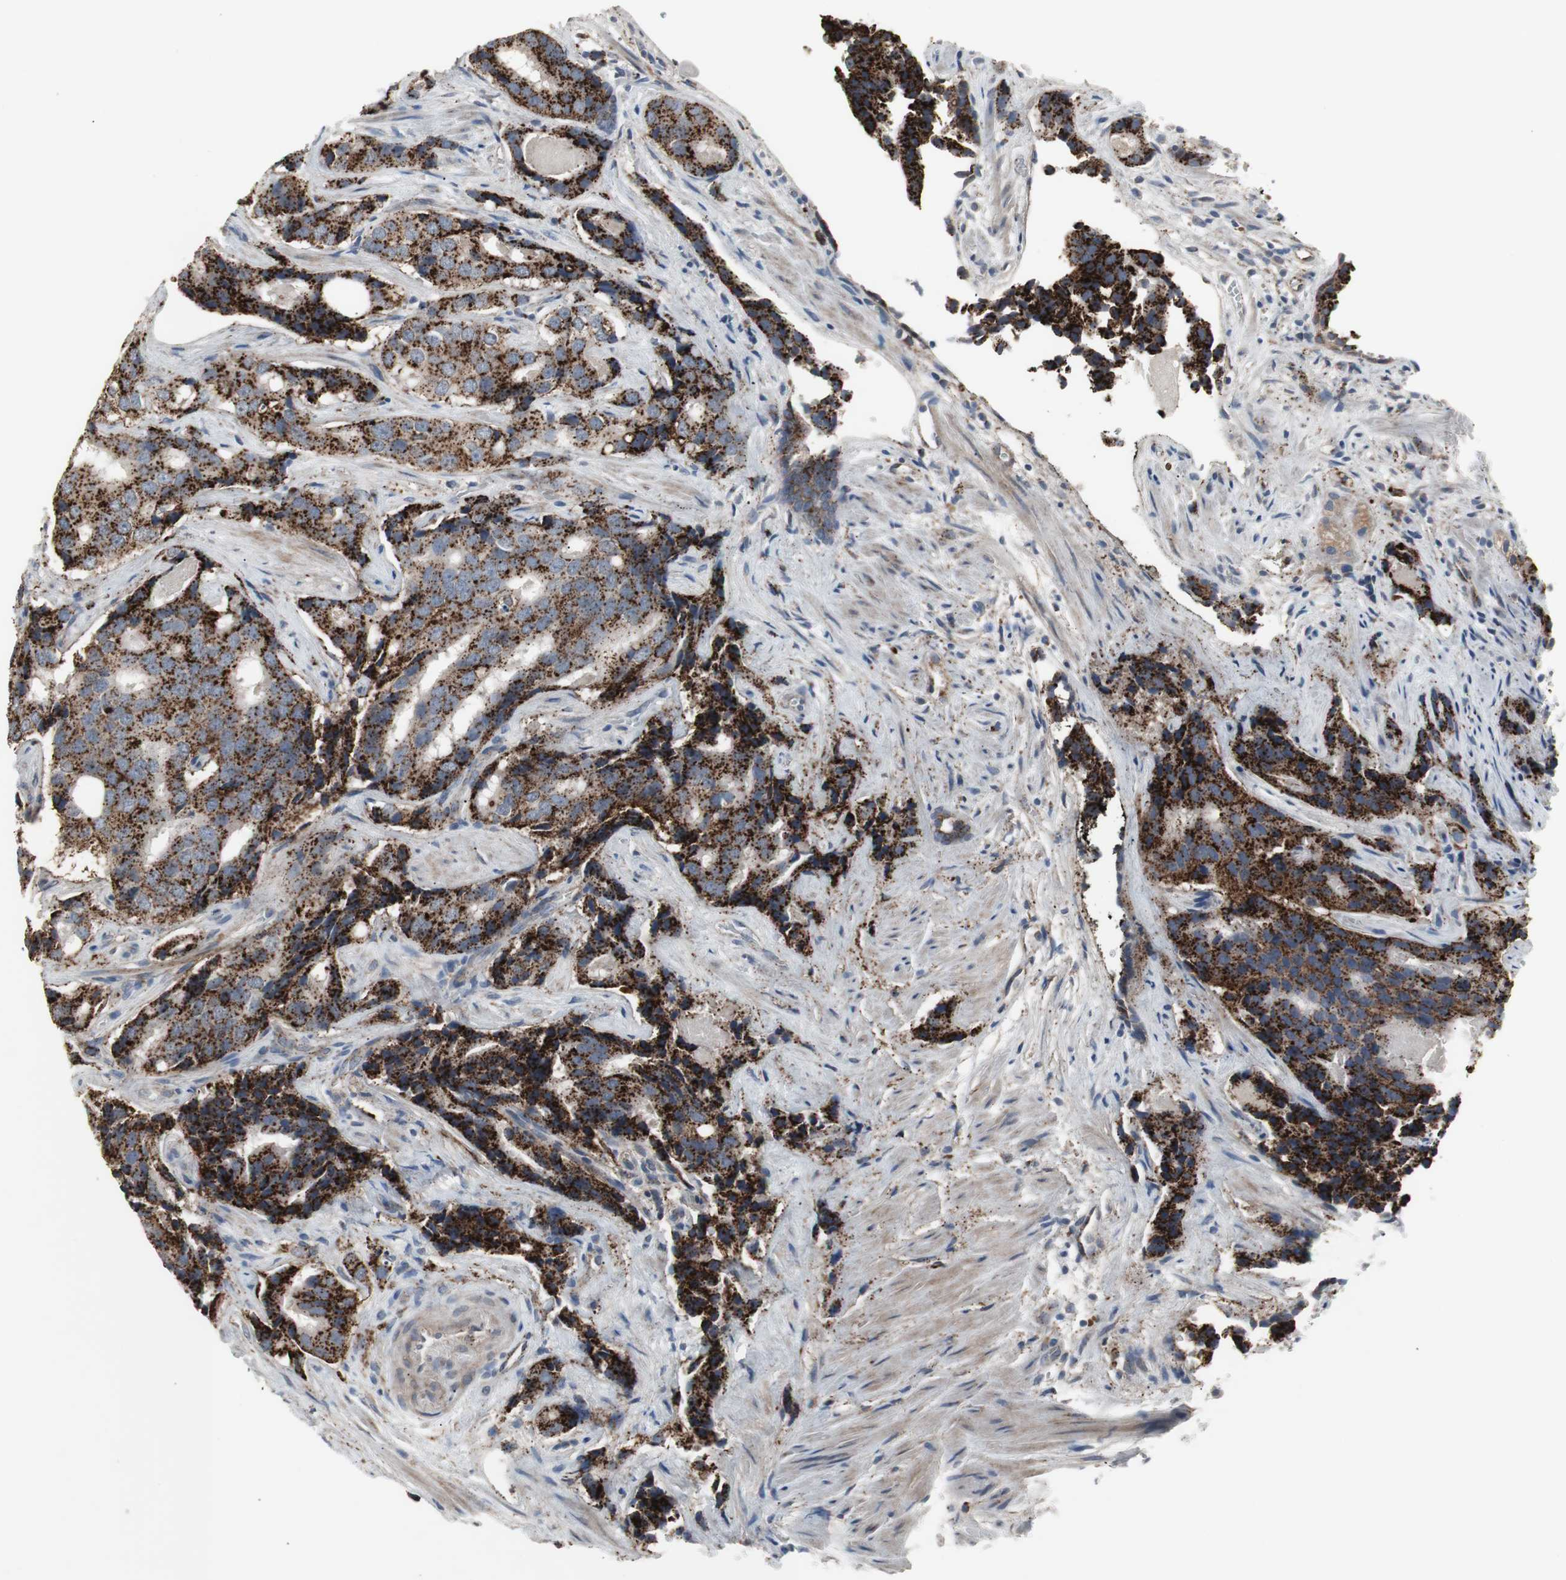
{"staining": {"intensity": "strong", "quantity": ">75%", "location": "cytoplasmic/membranous"}, "tissue": "prostate cancer", "cell_type": "Tumor cells", "image_type": "cancer", "snomed": [{"axis": "morphology", "description": "Adenocarcinoma, High grade"}, {"axis": "topography", "description": "Prostate"}], "caption": "High-grade adenocarcinoma (prostate) was stained to show a protein in brown. There is high levels of strong cytoplasmic/membranous positivity in approximately >75% of tumor cells.", "gene": "GBA1", "patient": {"sex": "male", "age": 58}}